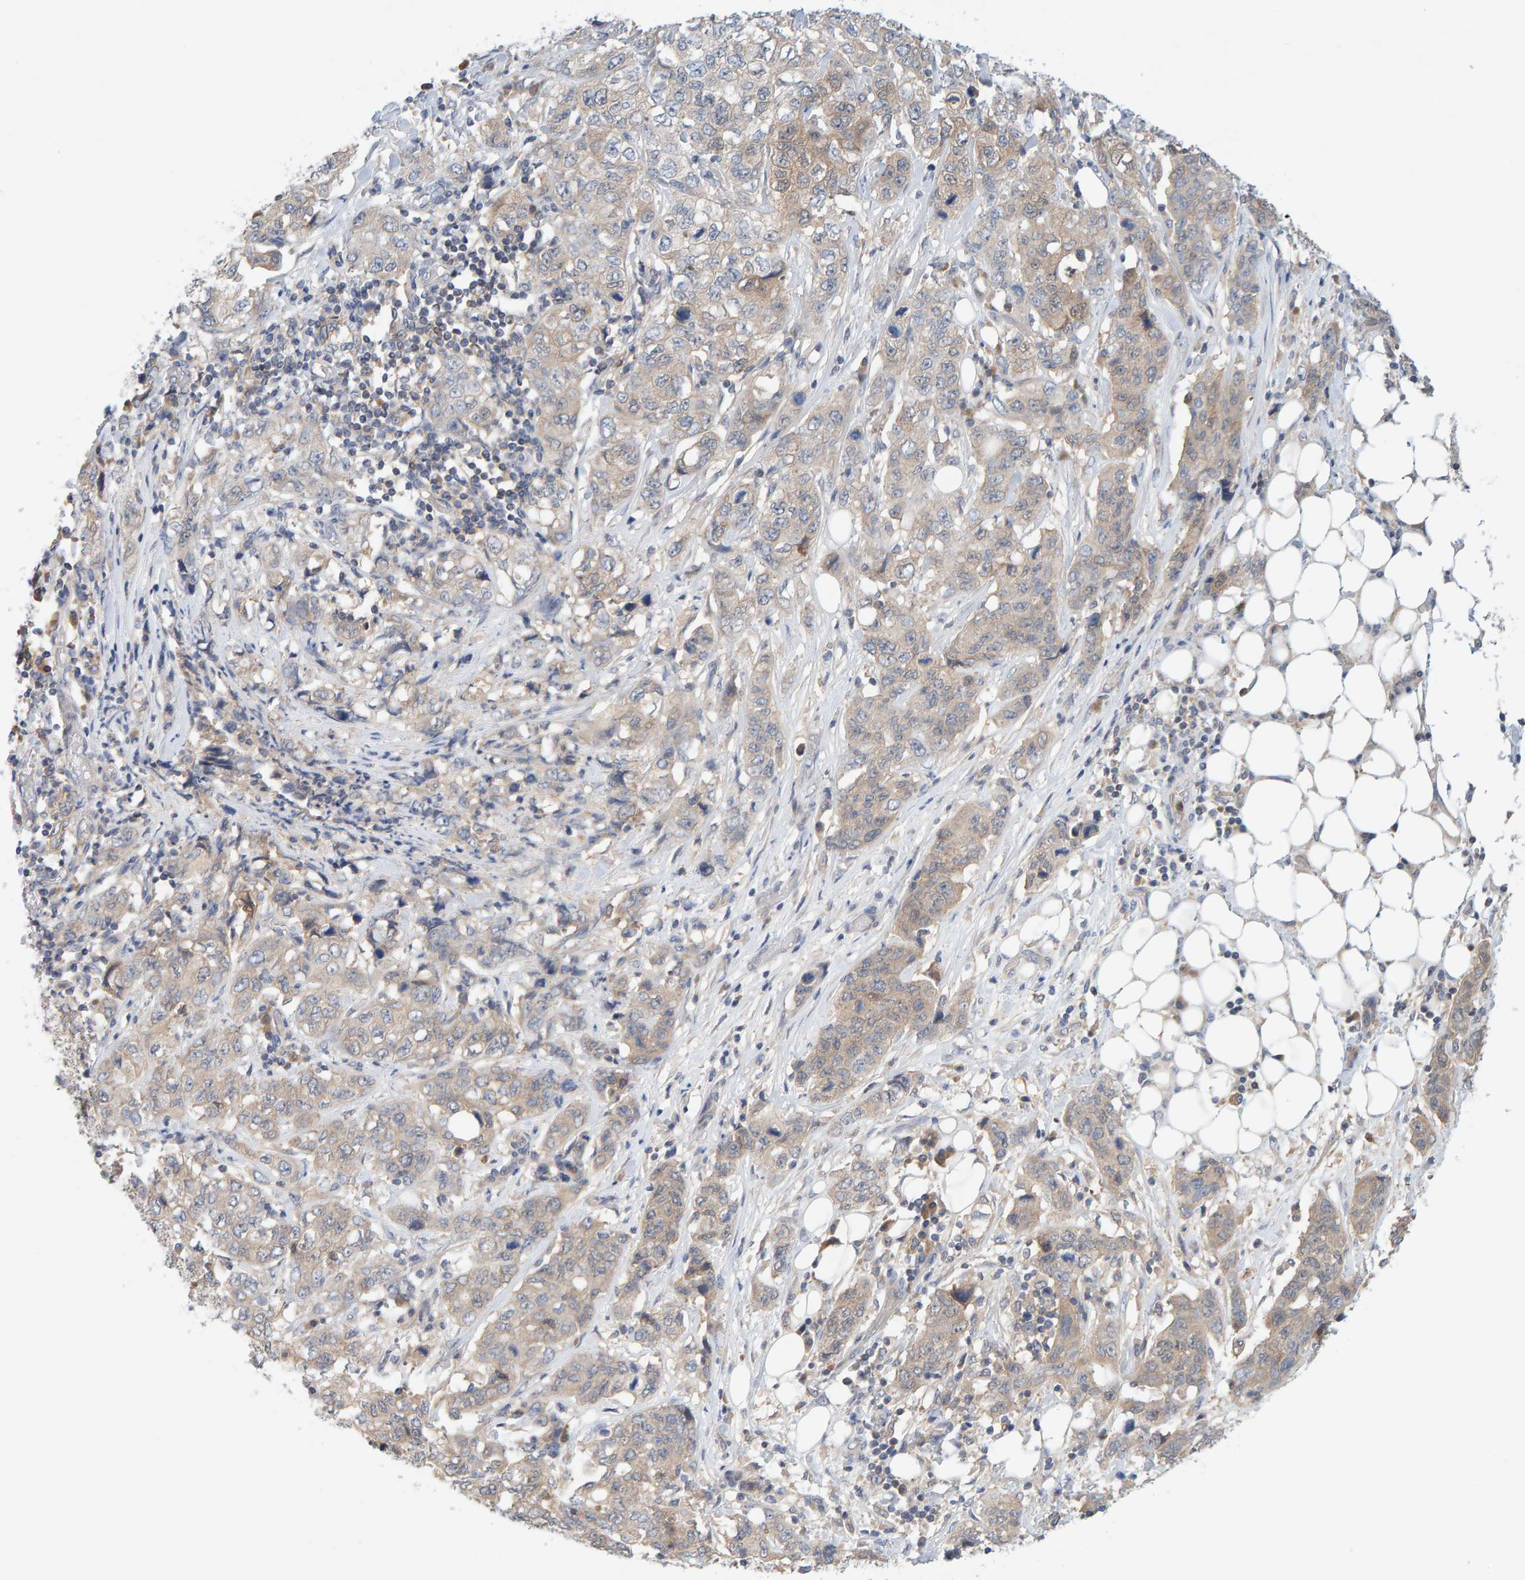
{"staining": {"intensity": "weak", "quantity": "25%-75%", "location": "cytoplasmic/membranous"}, "tissue": "stomach cancer", "cell_type": "Tumor cells", "image_type": "cancer", "snomed": [{"axis": "morphology", "description": "Adenocarcinoma, NOS"}, {"axis": "topography", "description": "Stomach"}], "caption": "Immunohistochemical staining of stomach cancer exhibits weak cytoplasmic/membranous protein staining in about 25%-75% of tumor cells. Nuclei are stained in blue.", "gene": "TATDN1", "patient": {"sex": "male", "age": 48}}